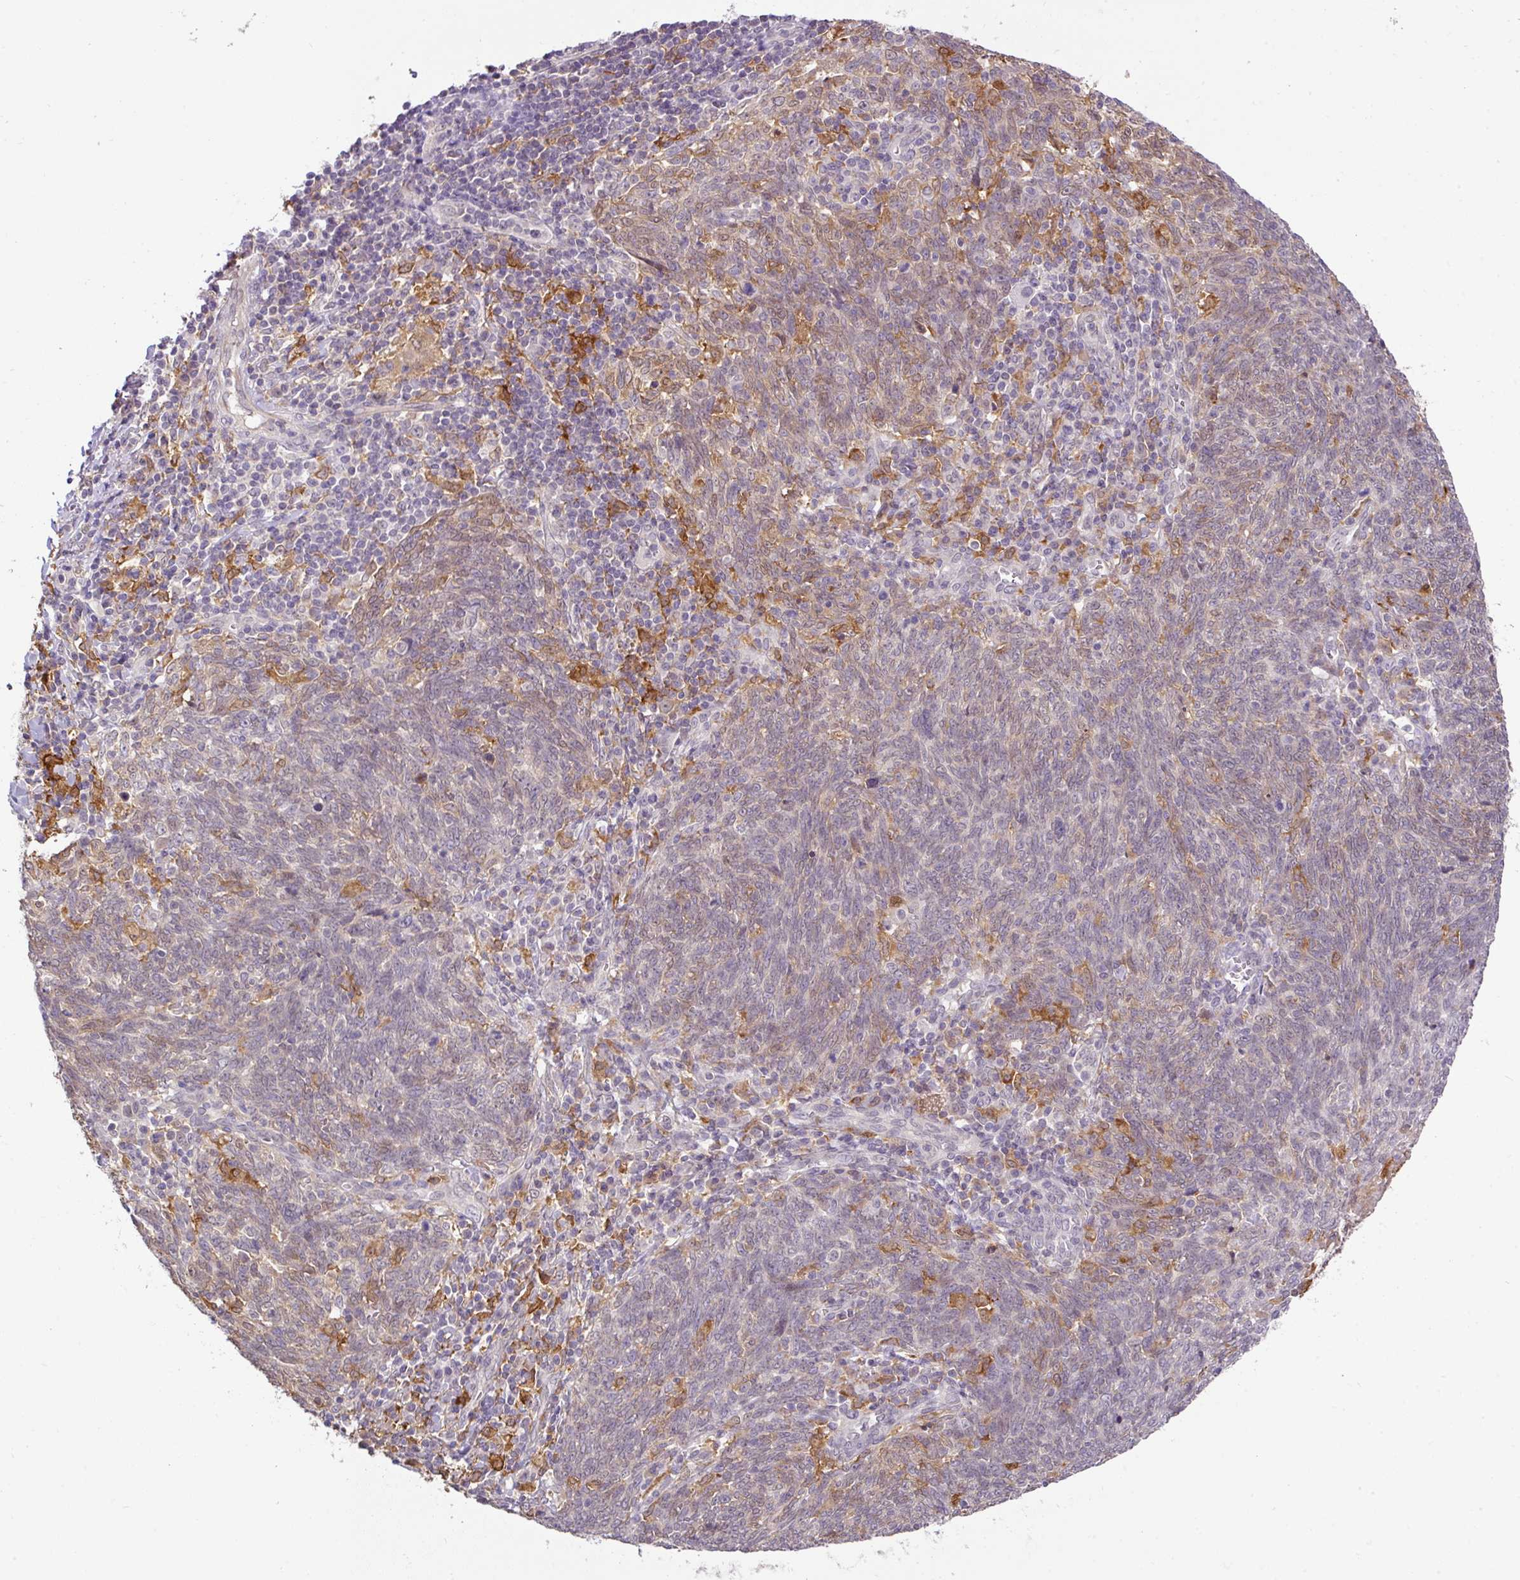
{"staining": {"intensity": "moderate", "quantity": "25%-75%", "location": "cytoplasmic/membranous"}, "tissue": "lung cancer", "cell_type": "Tumor cells", "image_type": "cancer", "snomed": [{"axis": "morphology", "description": "Squamous cell carcinoma, NOS"}, {"axis": "topography", "description": "Lung"}], "caption": "Human squamous cell carcinoma (lung) stained with a protein marker displays moderate staining in tumor cells.", "gene": "GCNT7", "patient": {"sex": "female", "age": 72}}